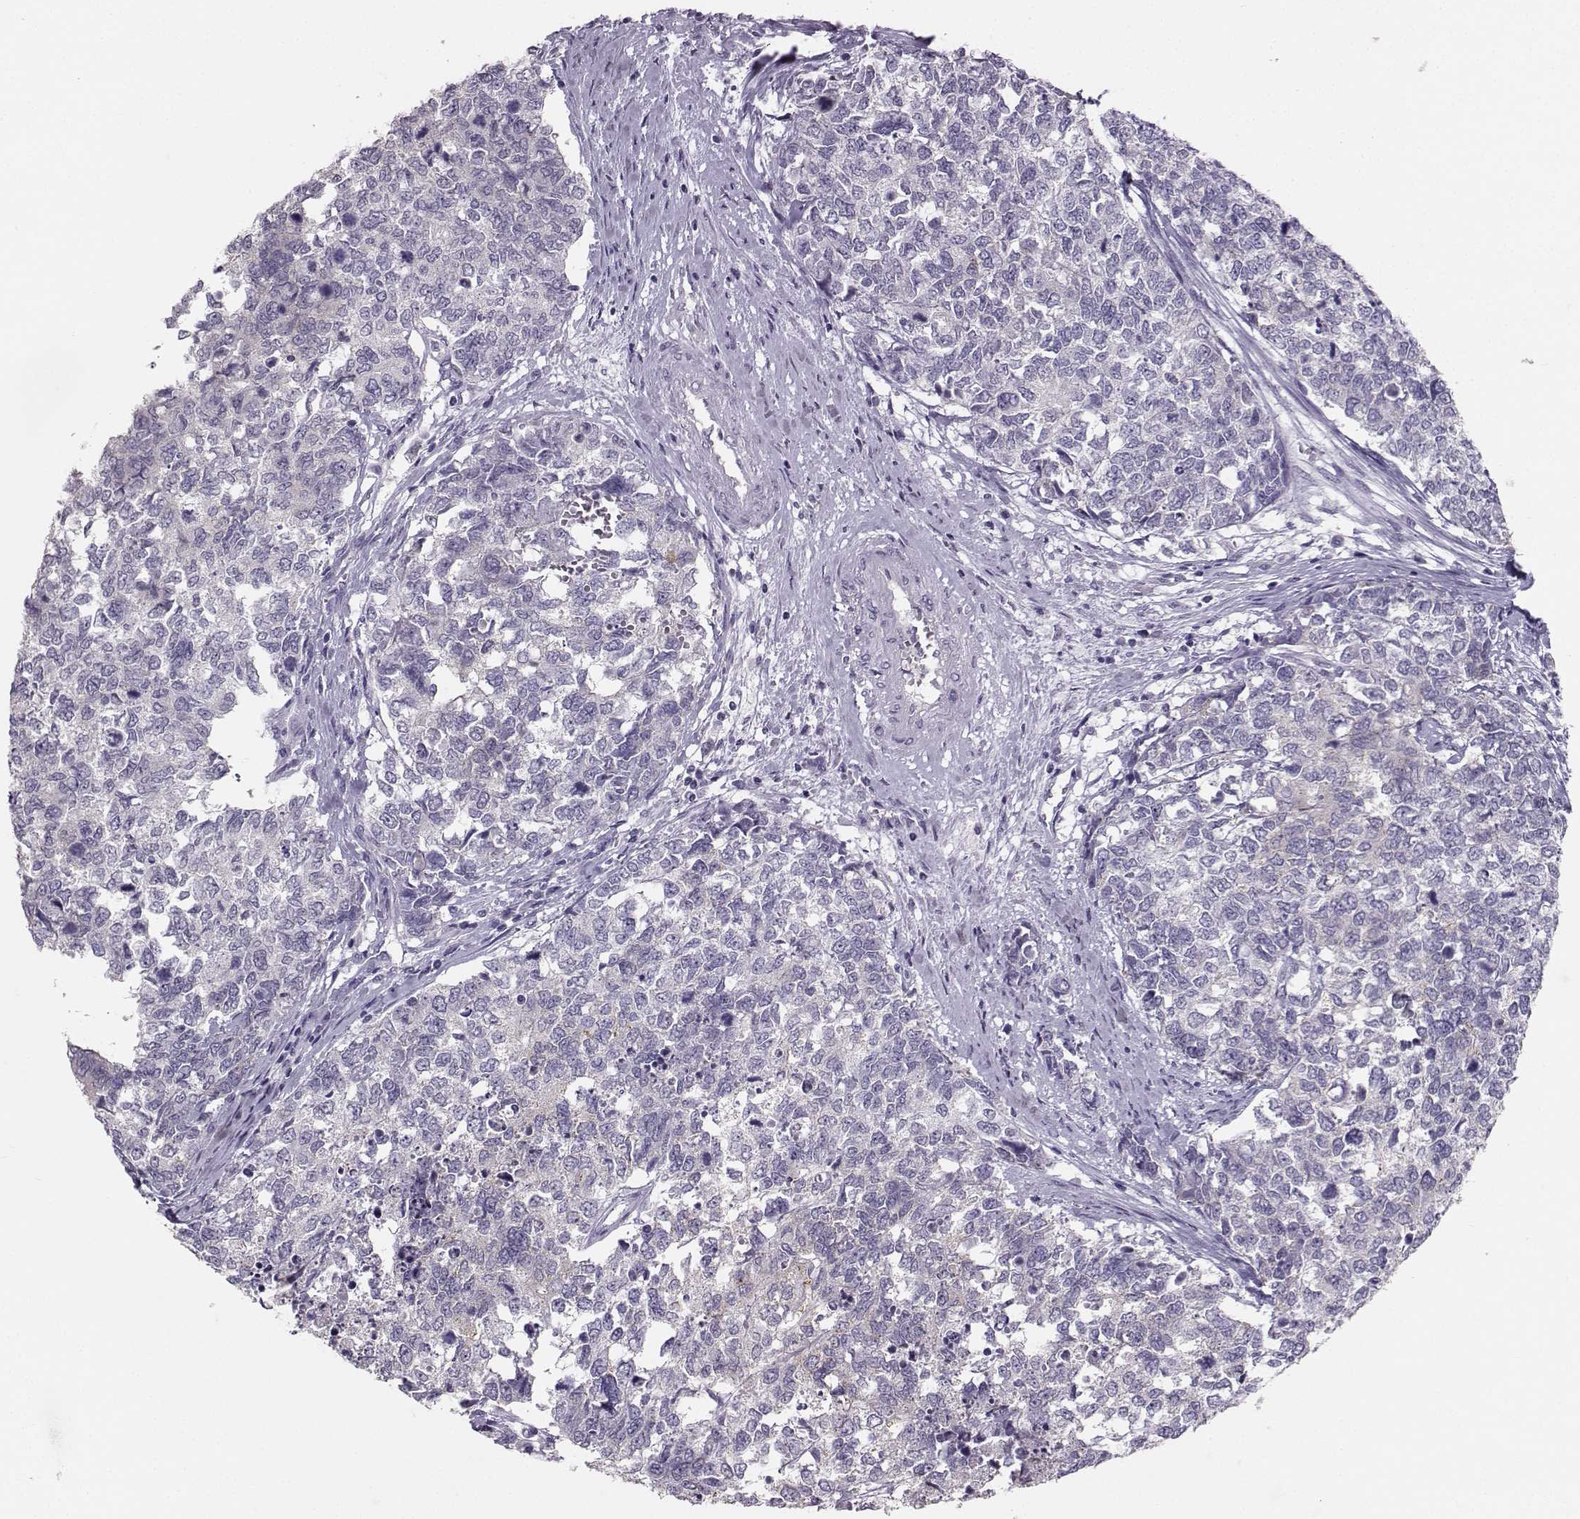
{"staining": {"intensity": "negative", "quantity": "none", "location": "none"}, "tissue": "cervical cancer", "cell_type": "Tumor cells", "image_type": "cancer", "snomed": [{"axis": "morphology", "description": "Squamous cell carcinoma, NOS"}, {"axis": "topography", "description": "Cervix"}], "caption": "Squamous cell carcinoma (cervical) was stained to show a protein in brown. There is no significant expression in tumor cells.", "gene": "PKP2", "patient": {"sex": "female", "age": 63}}